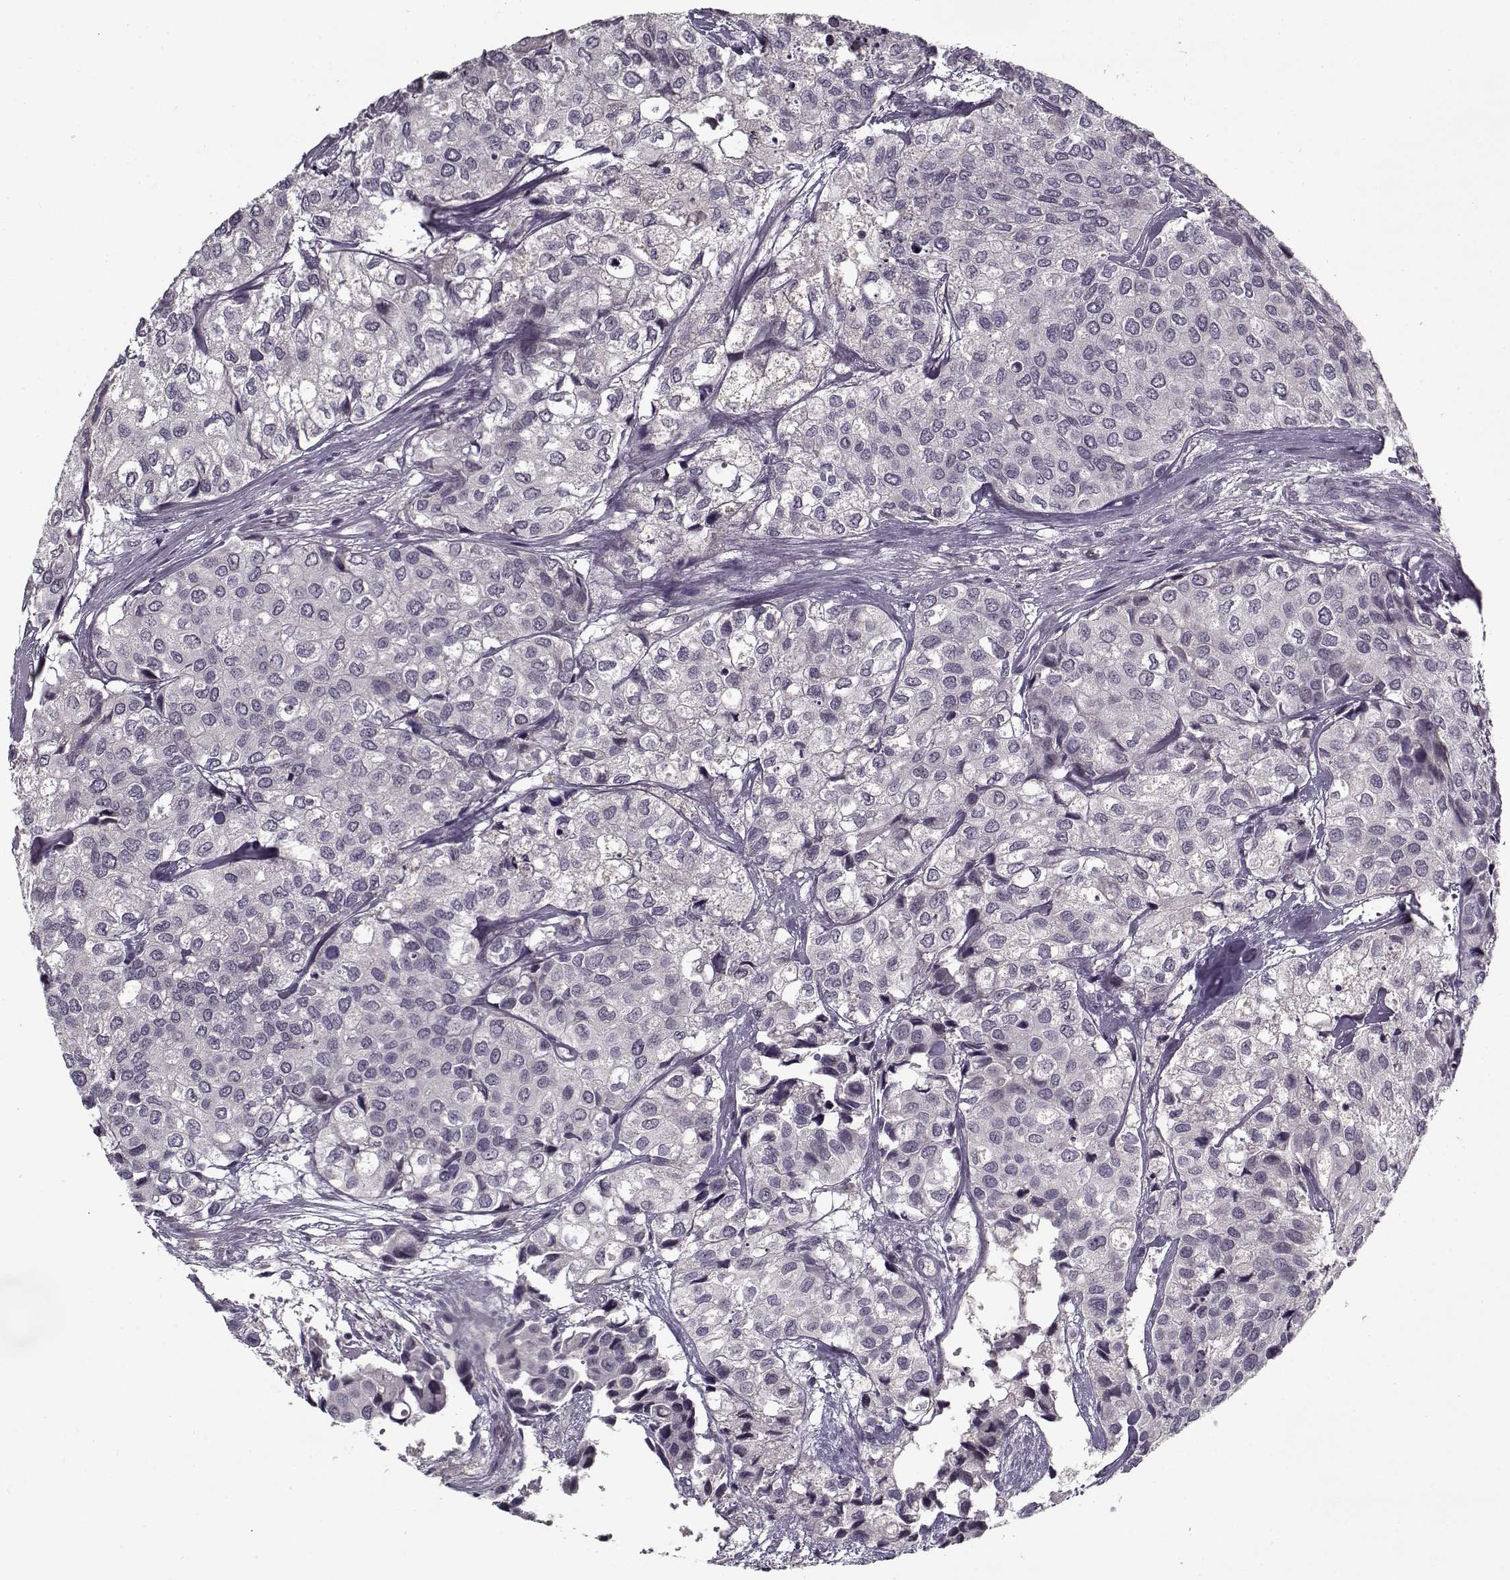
{"staining": {"intensity": "negative", "quantity": "none", "location": "none"}, "tissue": "urothelial cancer", "cell_type": "Tumor cells", "image_type": "cancer", "snomed": [{"axis": "morphology", "description": "Urothelial carcinoma, High grade"}, {"axis": "topography", "description": "Urinary bladder"}], "caption": "Image shows no significant protein staining in tumor cells of high-grade urothelial carcinoma.", "gene": "LAMA2", "patient": {"sex": "male", "age": 73}}